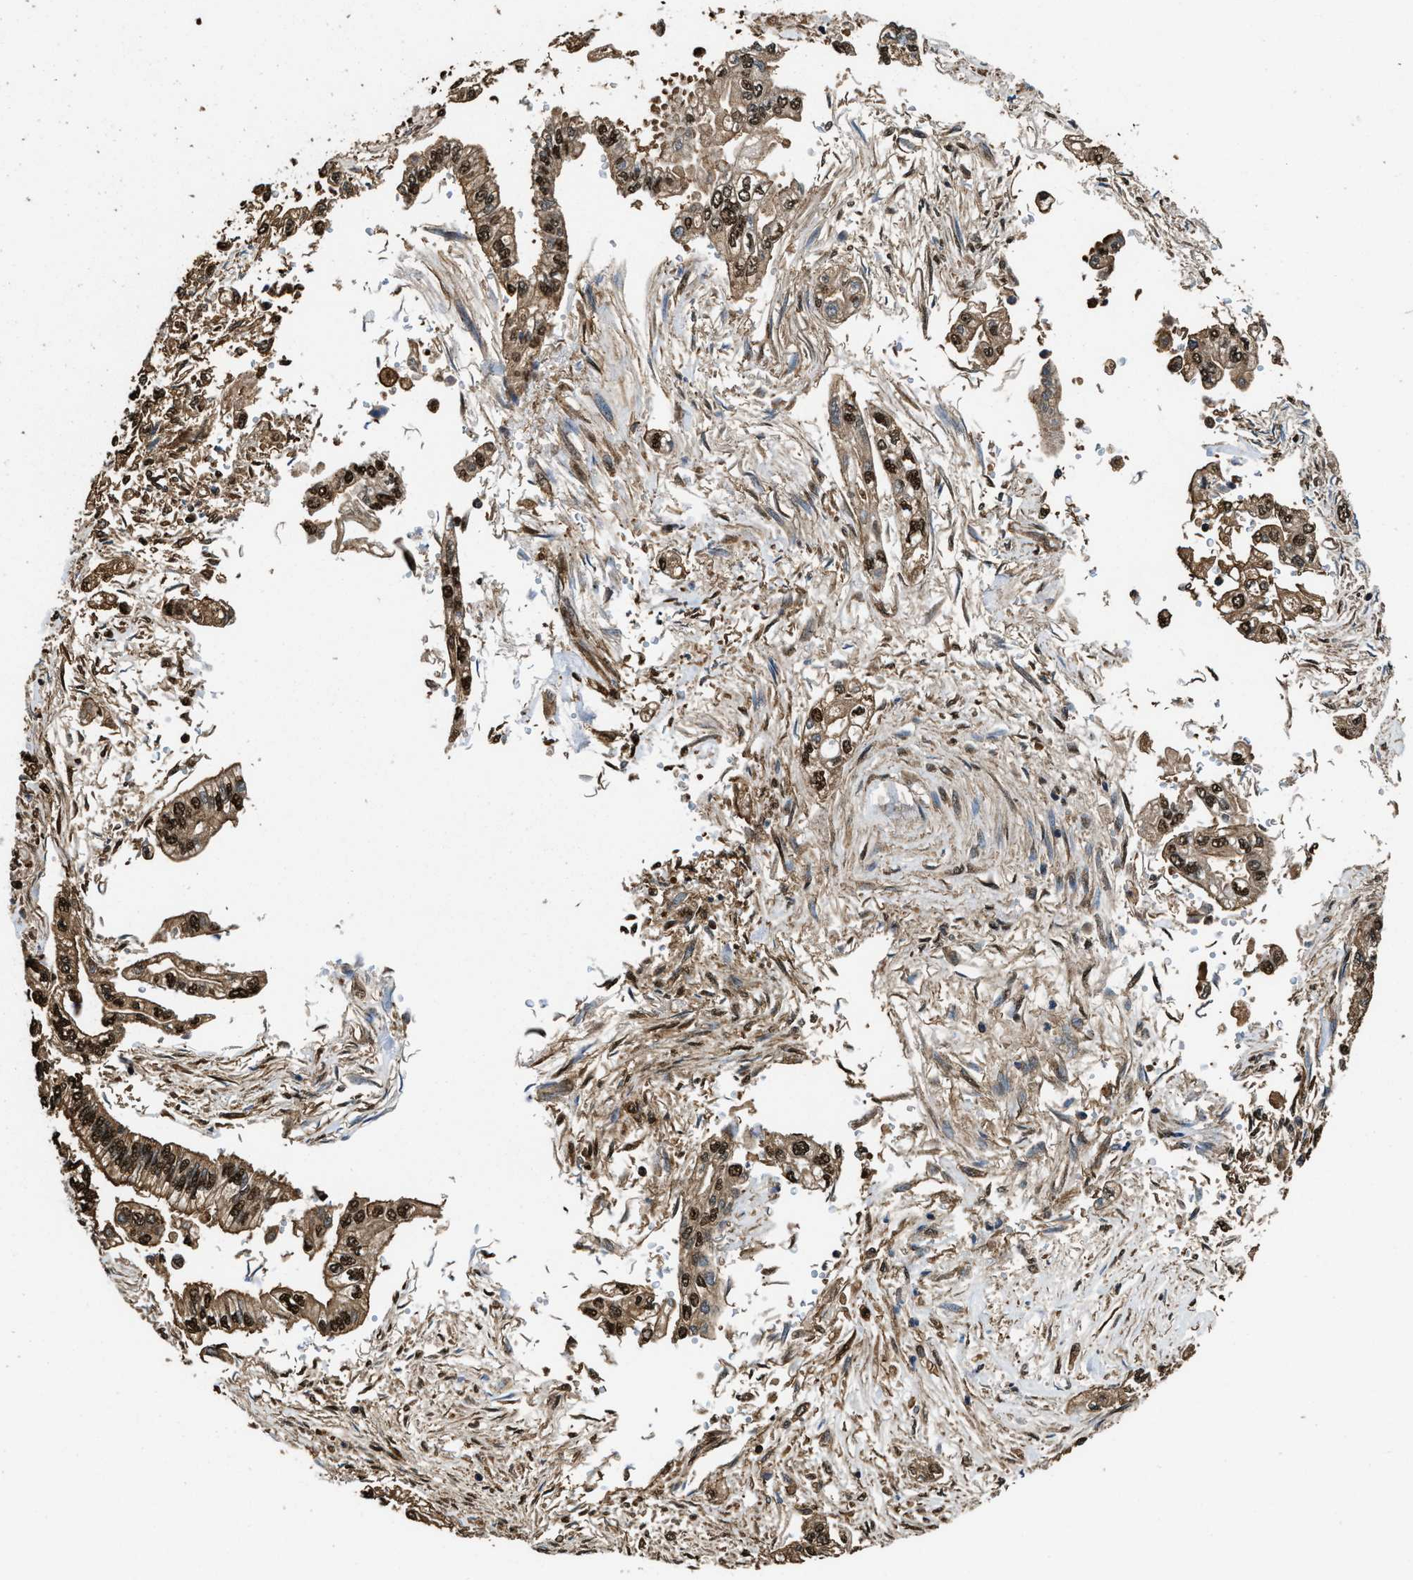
{"staining": {"intensity": "strong", "quantity": ">75%", "location": "cytoplasmic/membranous,nuclear"}, "tissue": "pancreatic cancer", "cell_type": "Tumor cells", "image_type": "cancer", "snomed": [{"axis": "morphology", "description": "Normal tissue, NOS"}, {"axis": "topography", "description": "Pancreas"}], "caption": "This micrograph exhibits pancreatic cancer stained with immunohistochemistry (IHC) to label a protein in brown. The cytoplasmic/membranous and nuclear of tumor cells show strong positivity for the protein. Nuclei are counter-stained blue.", "gene": "GAPDH", "patient": {"sex": "male", "age": 42}}